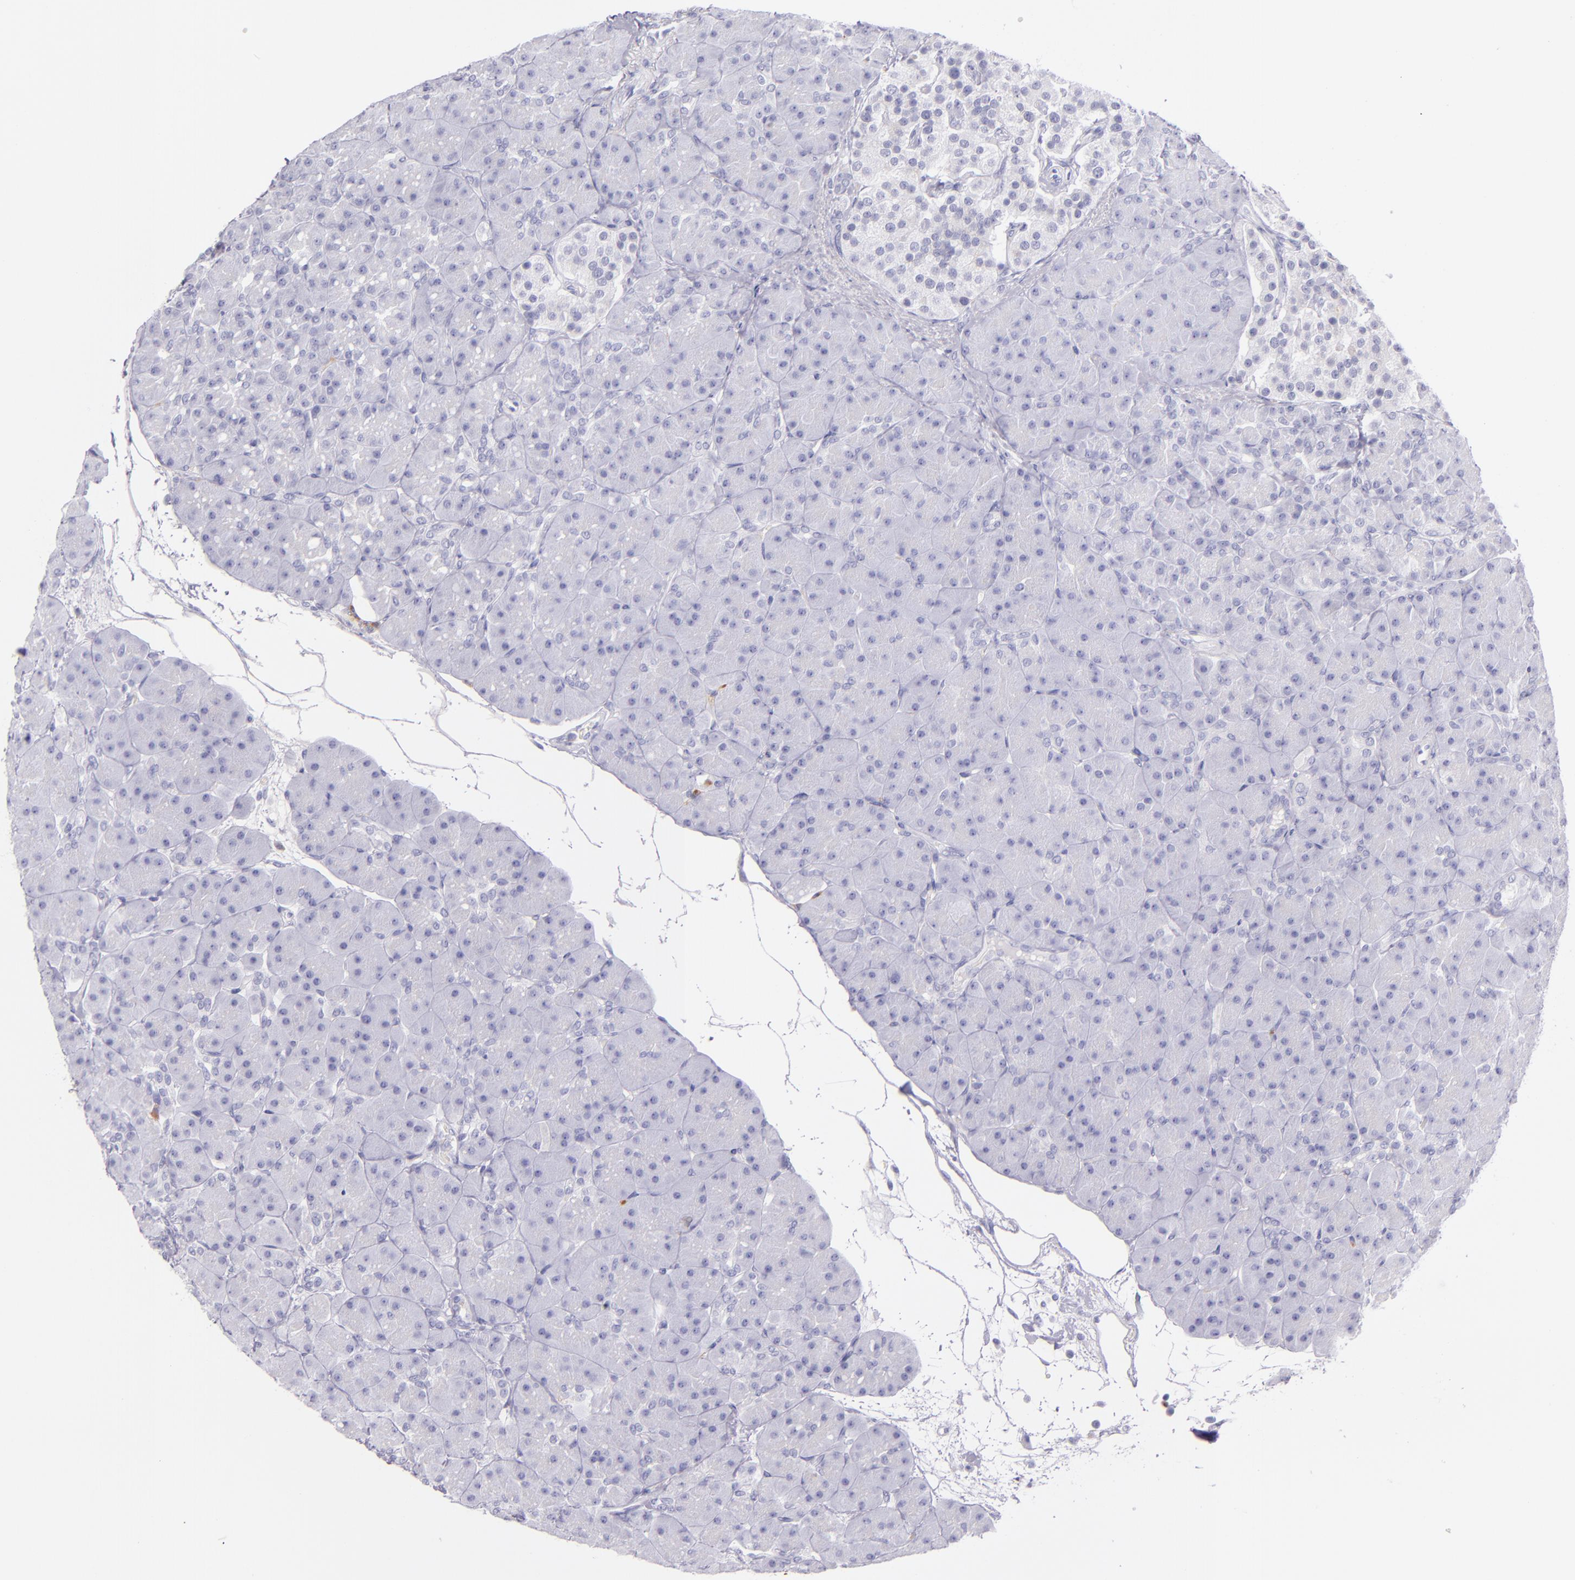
{"staining": {"intensity": "negative", "quantity": "none", "location": "none"}, "tissue": "pancreas", "cell_type": "Exocrine glandular cells", "image_type": "normal", "snomed": [{"axis": "morphology", "description": "Normal tissue, NOS"}, {"axis": "topography", "description": "Pancreas"}], "caption": "This is a image of immunohistochemistry (IHC) staining of benign pancreas, which shows no positivity in exocrine glandular cells.", "gene": "CEACAM1", "patient": {"sex": "male", "age": 66}}